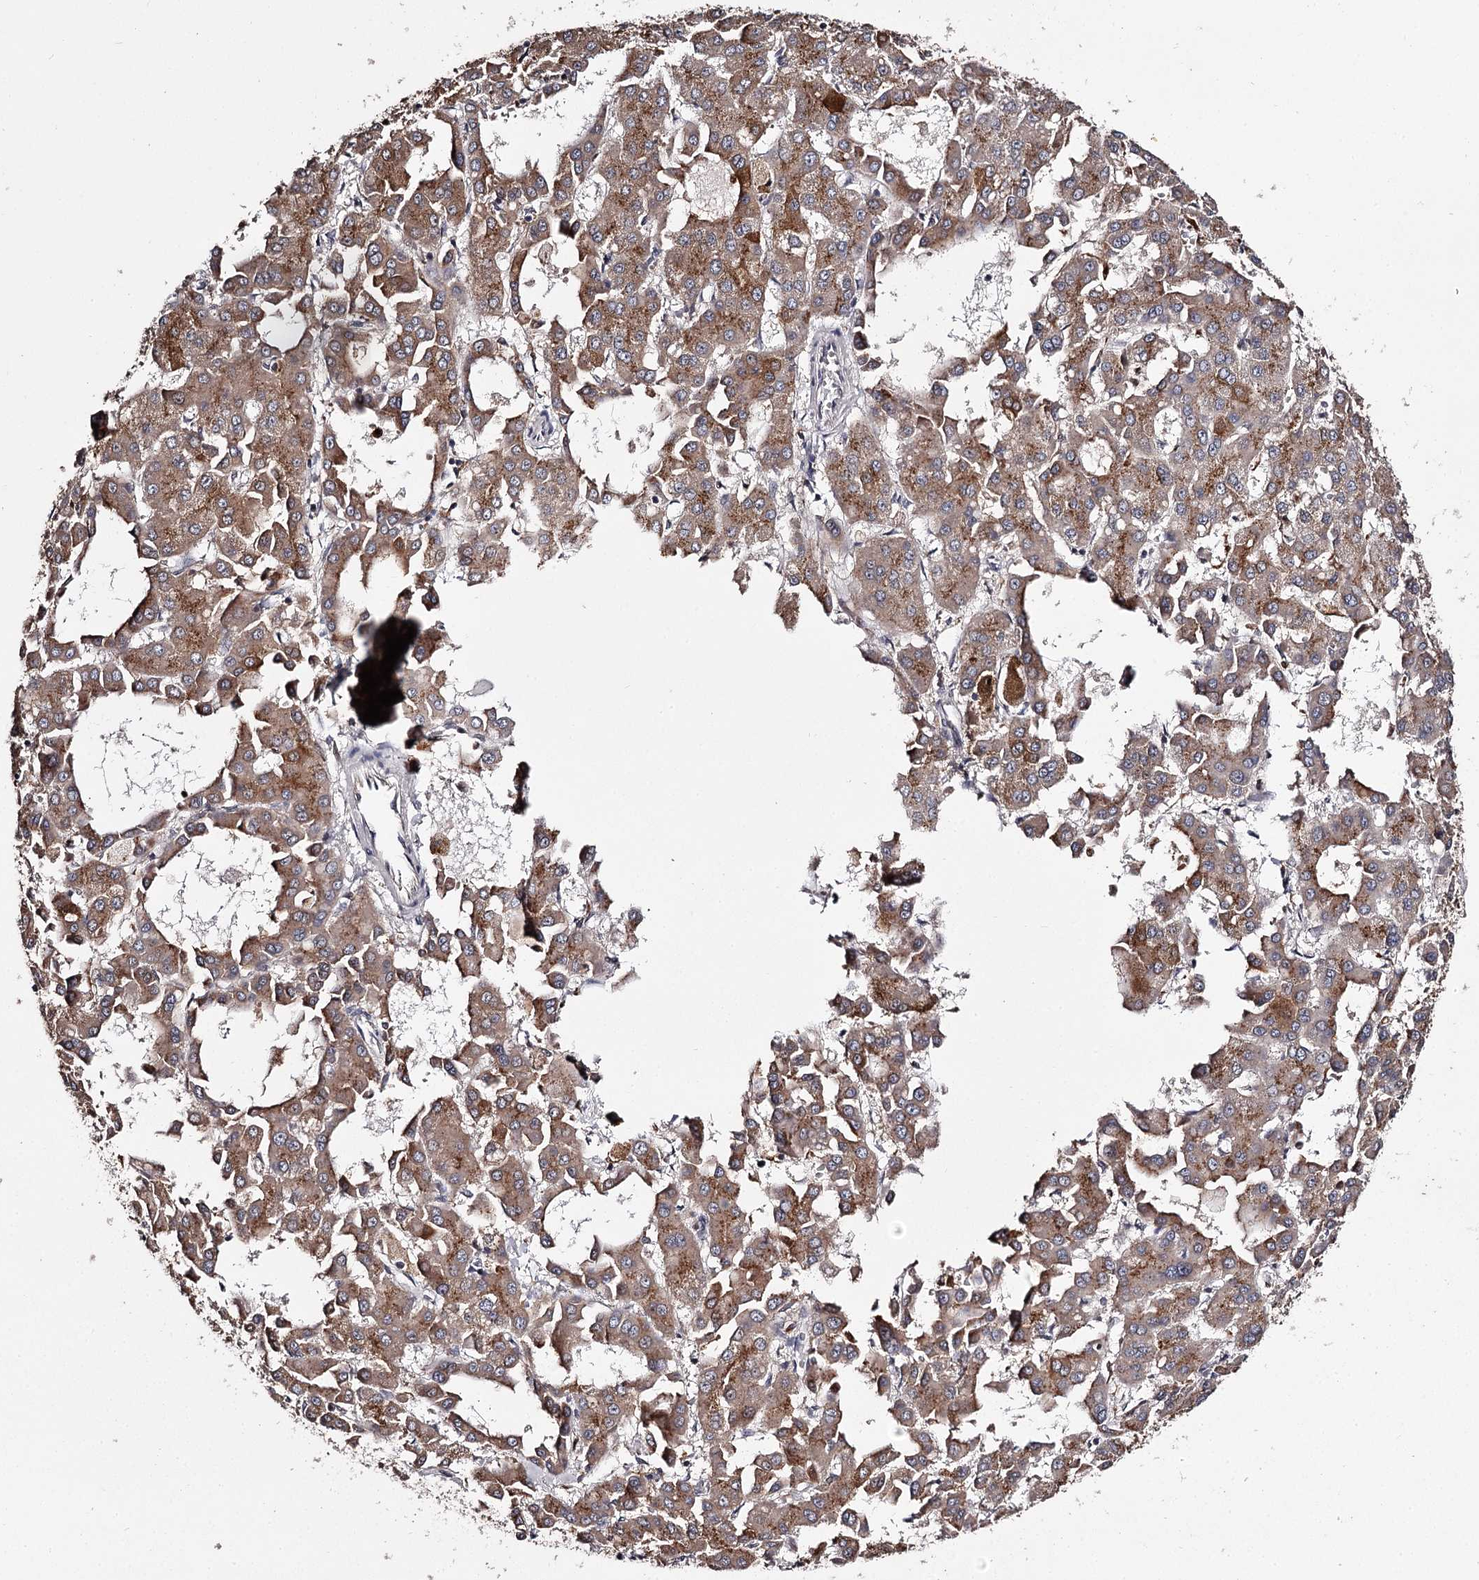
{"staining": {"intensity": "moderate", "quantity": "25%-75%", "location": "cytoplasmic/membranous"}, "tissue": "liver cancer", "cell_type": "Tumor cells", "image_type": "cancer", "snomed": [{"axis": "morphology", "description": "Carcinoma, Hepatocellular, NOS"}, {"axis": "topography", "description": "Liver"}], "caption": "Immunohistochemistry micrograph of neoplastic tissue: human hepatocellular carcinoma (liver) stained using immunohistochemistry (IHC) exhibits medium levels of moderate protein expression localized specifically in the cytoplasmic/membranous of tumor cells, appearing as a cytoplasmic/membranous brown color.", "gene": "SLC32A1", "patient": {"sex": "male", "age": 47}}